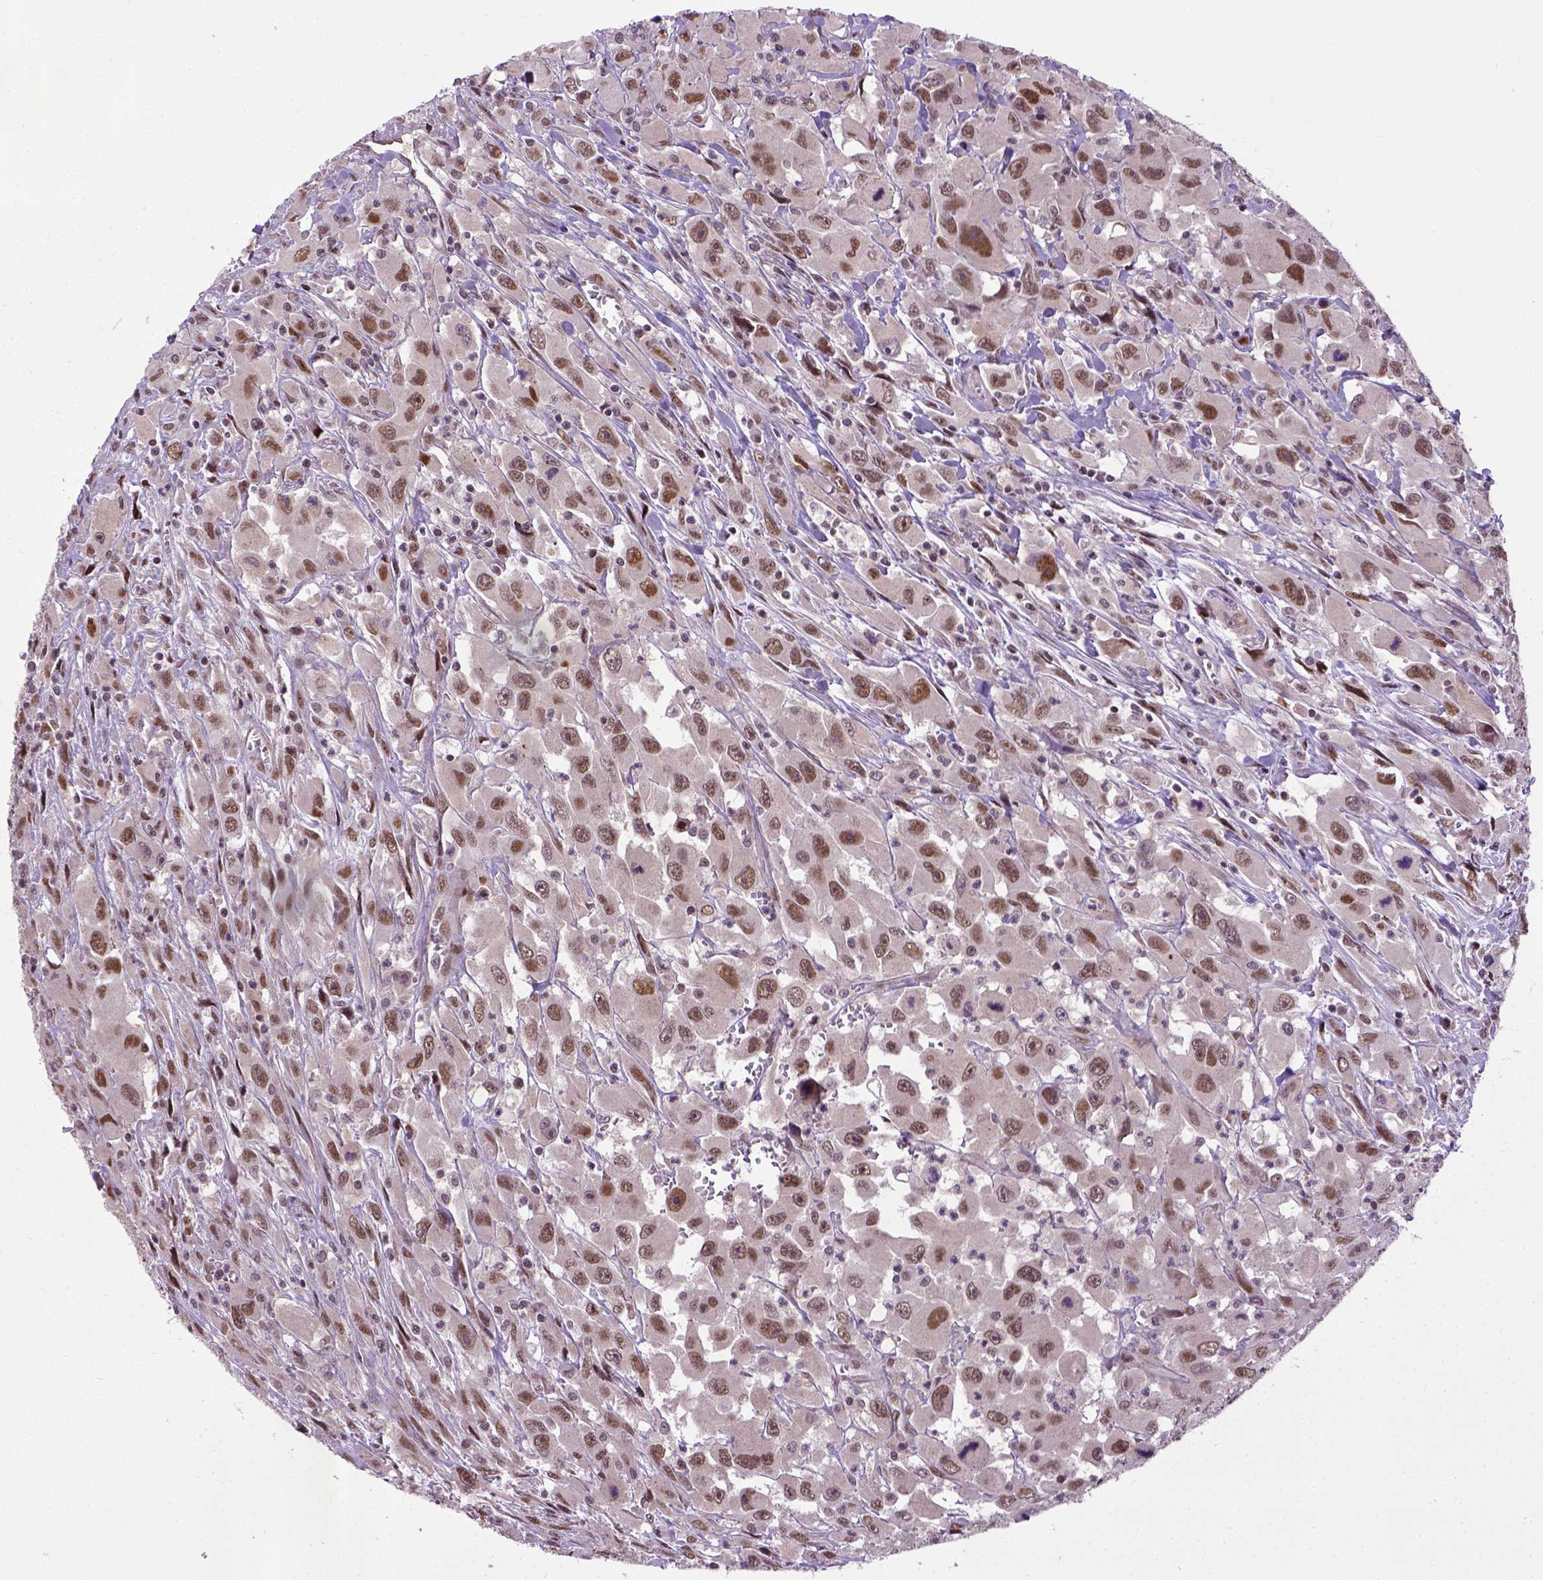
{"staining": {"intensity": "moderate", "quantity": ">75%", "location": "nuclear"}, "tissue": "head and neck cancer", "cell_type": "Tumor cells", "image_type": "cancer", "snomed": [{"axis": "morphology", "description": "Squamous cell carcinoma, NOS"}, {"axis": "morphology", "description": "Squamous cell carcinoma, metastatic, NOS"}, {"axis": "topography", "description": "Oral tissue"}, {"axis": "topography", "description": "Head-Neck"}], "caption": "Head and neck cancer stained with immunohistochemistry (IHC) shows moderate nuclear staining in about >75% of tumor cells. The staining was performed using DAB (3,3'-diaminobenzidine) to visualize the protein expression in brown, while the nuclei were stained in blue with hematoxylin (Magnification: 20x).", "gene": "UBA3", "patient": {"sex": "female", "age": 85}}